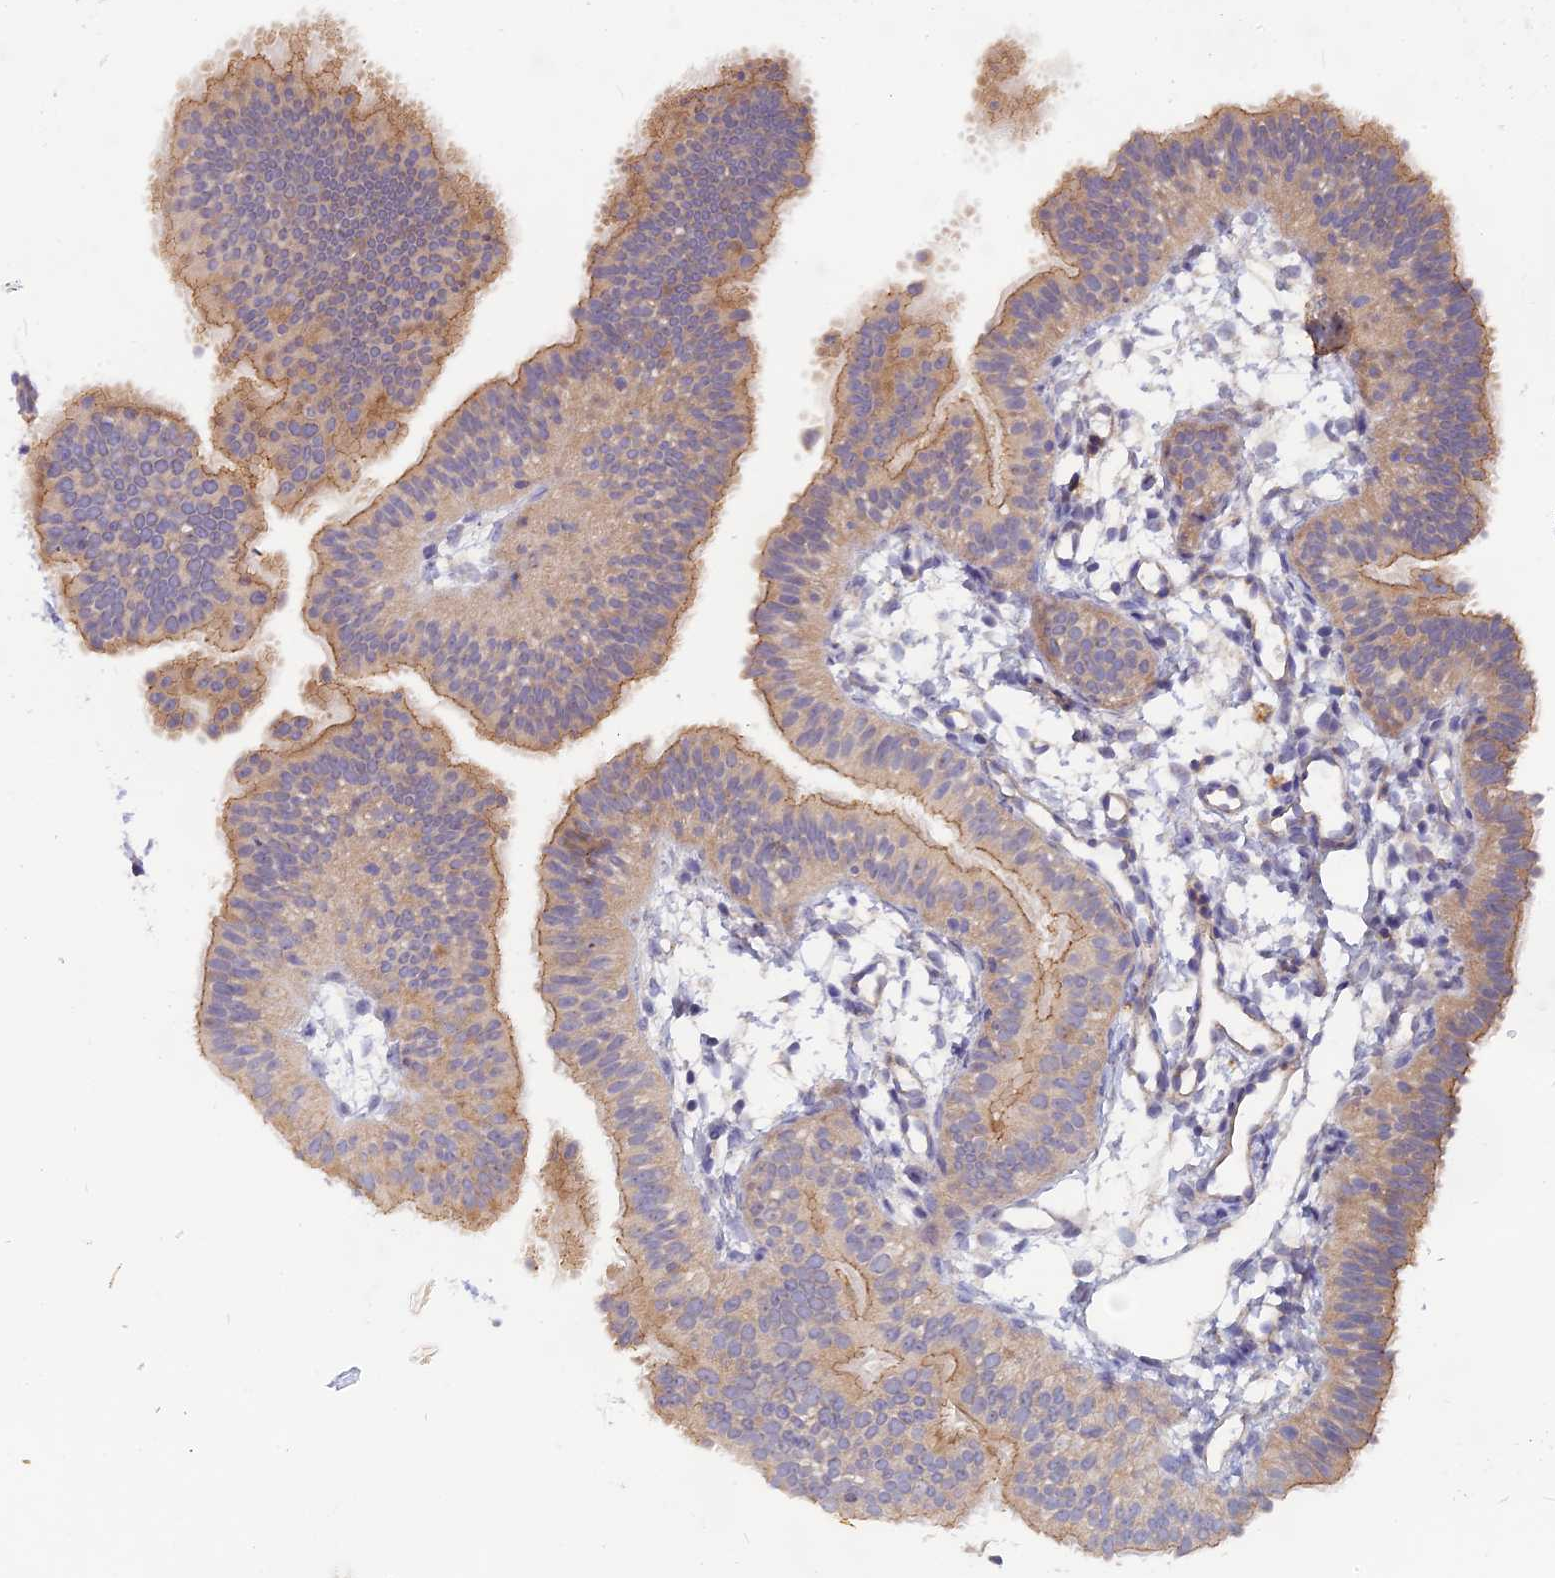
{"staining": {"intensity": "weak", "quantity": "25%-75%", "location": "cytoplasmic/membranous"}, "tissue": "fallopian tube", "cell_type": "Glandular cells", "image_type": "normal", "snomed": [{"axis": "morphology", "description": "Normal tissue, NOS"}, {"axis": "topography", "description": "Fallopian tube"}], "caption": "A micrograph of human fallopian tube stained for a protein shows weak cytoplasmic/membranous brown staining in glandular cells. The protein is shown in brown color, while the nuclei are stained blue.", "gene": "TENT4B", "patient": {"sex": "female", "age": 35}}